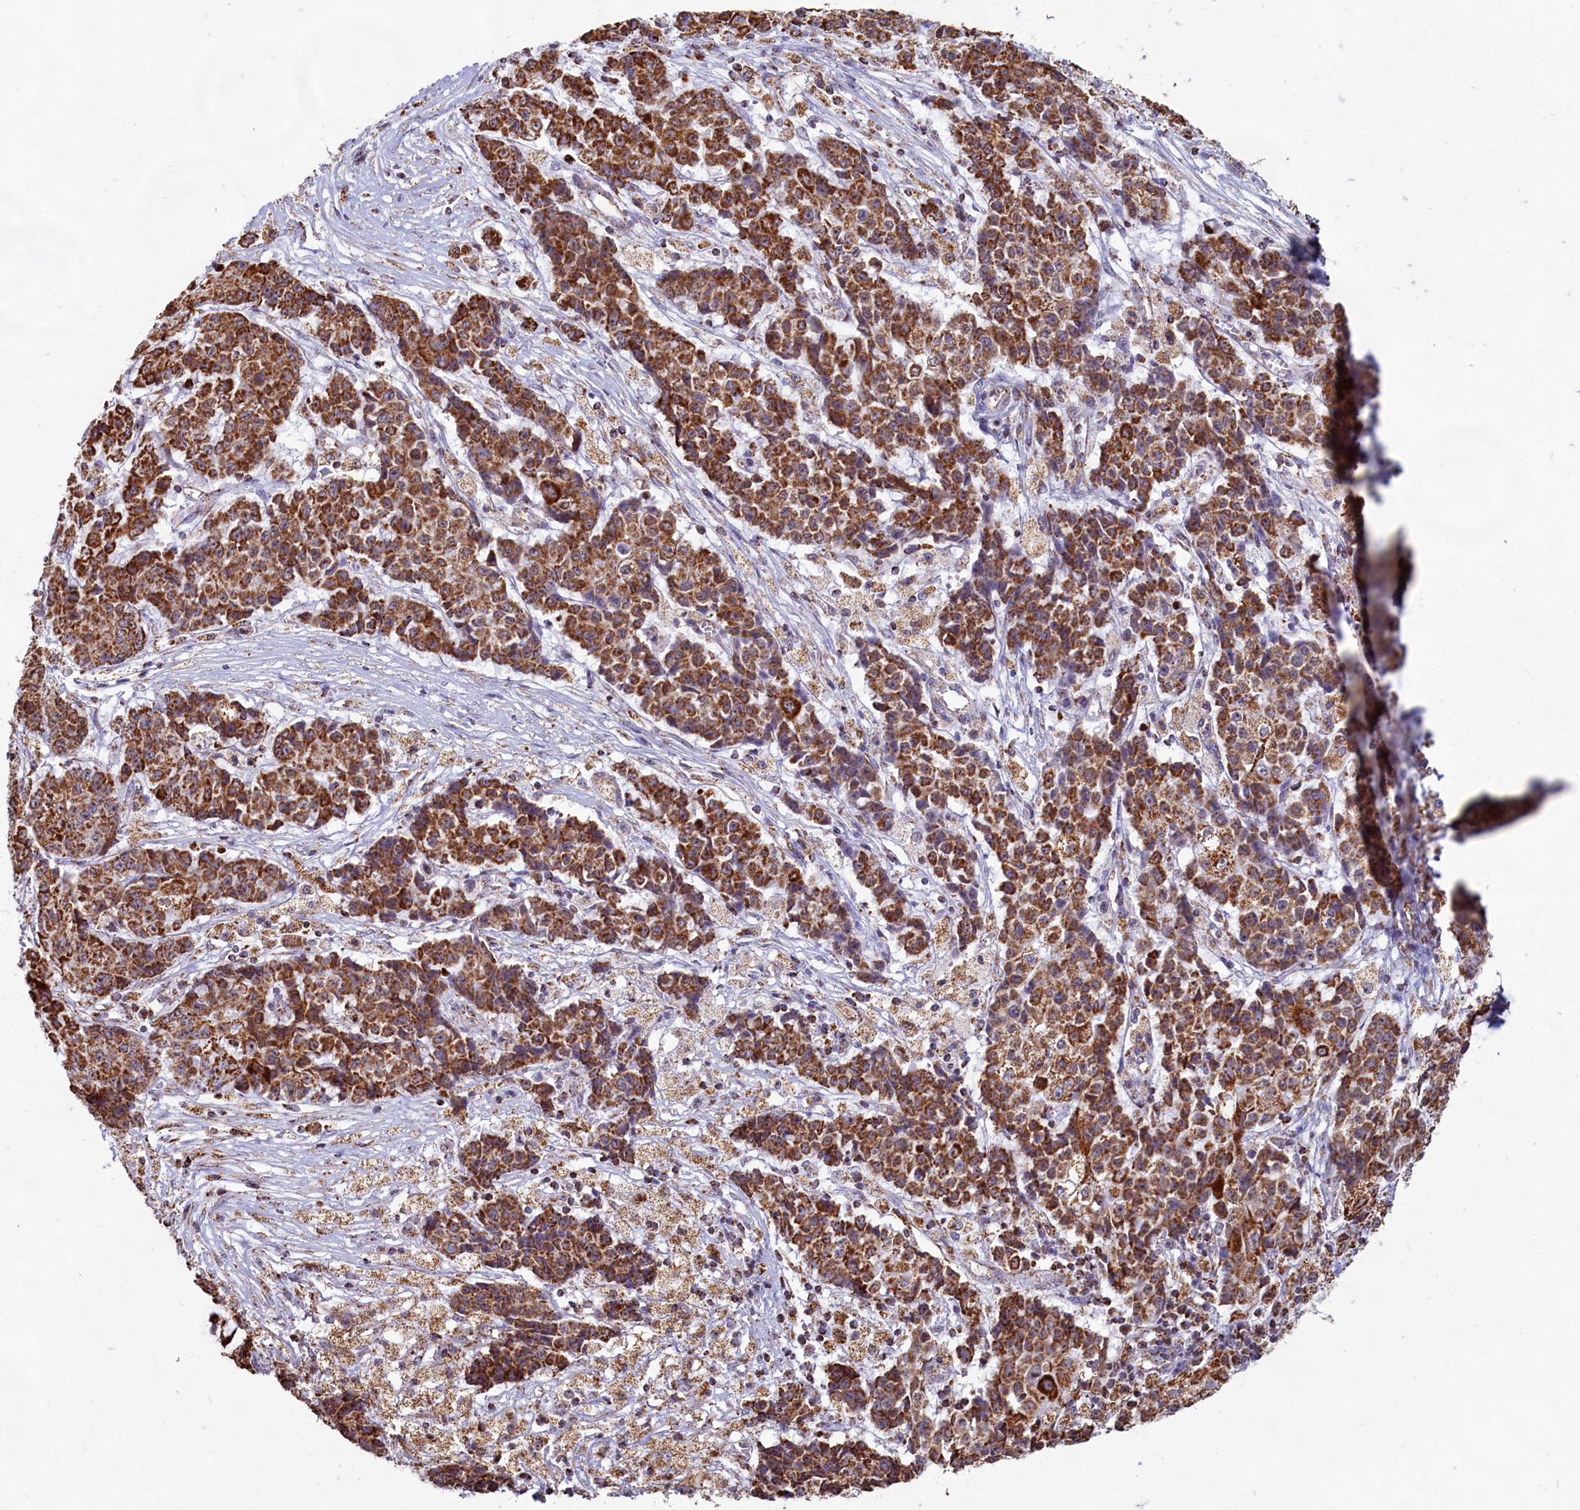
{"staining": {"intensity": "strong", "quantity": ">75%", "location": "cytoplasmic/membranous"}, "tissue": "ovarian cancer", "cell_type": "Tumor cells", "image_type": "cancer", "snomed": [{"axis": "morphology", "description": "Carcinoma, endometroid"}, {"axis": "topography", "description": "Ovary"}], "caption": "Tumor cells reveal high levels of strong cytoplasmic/membranous expression in about >75% of cells in human endometroid carcinoma (ovarian). The staining is performed using DAB brown chromogen to label protein expression. The nuclei are counter-stained blue using hematoxylin.", "gene": "C1D", "patient": {"sex": "female", "age": 42}}